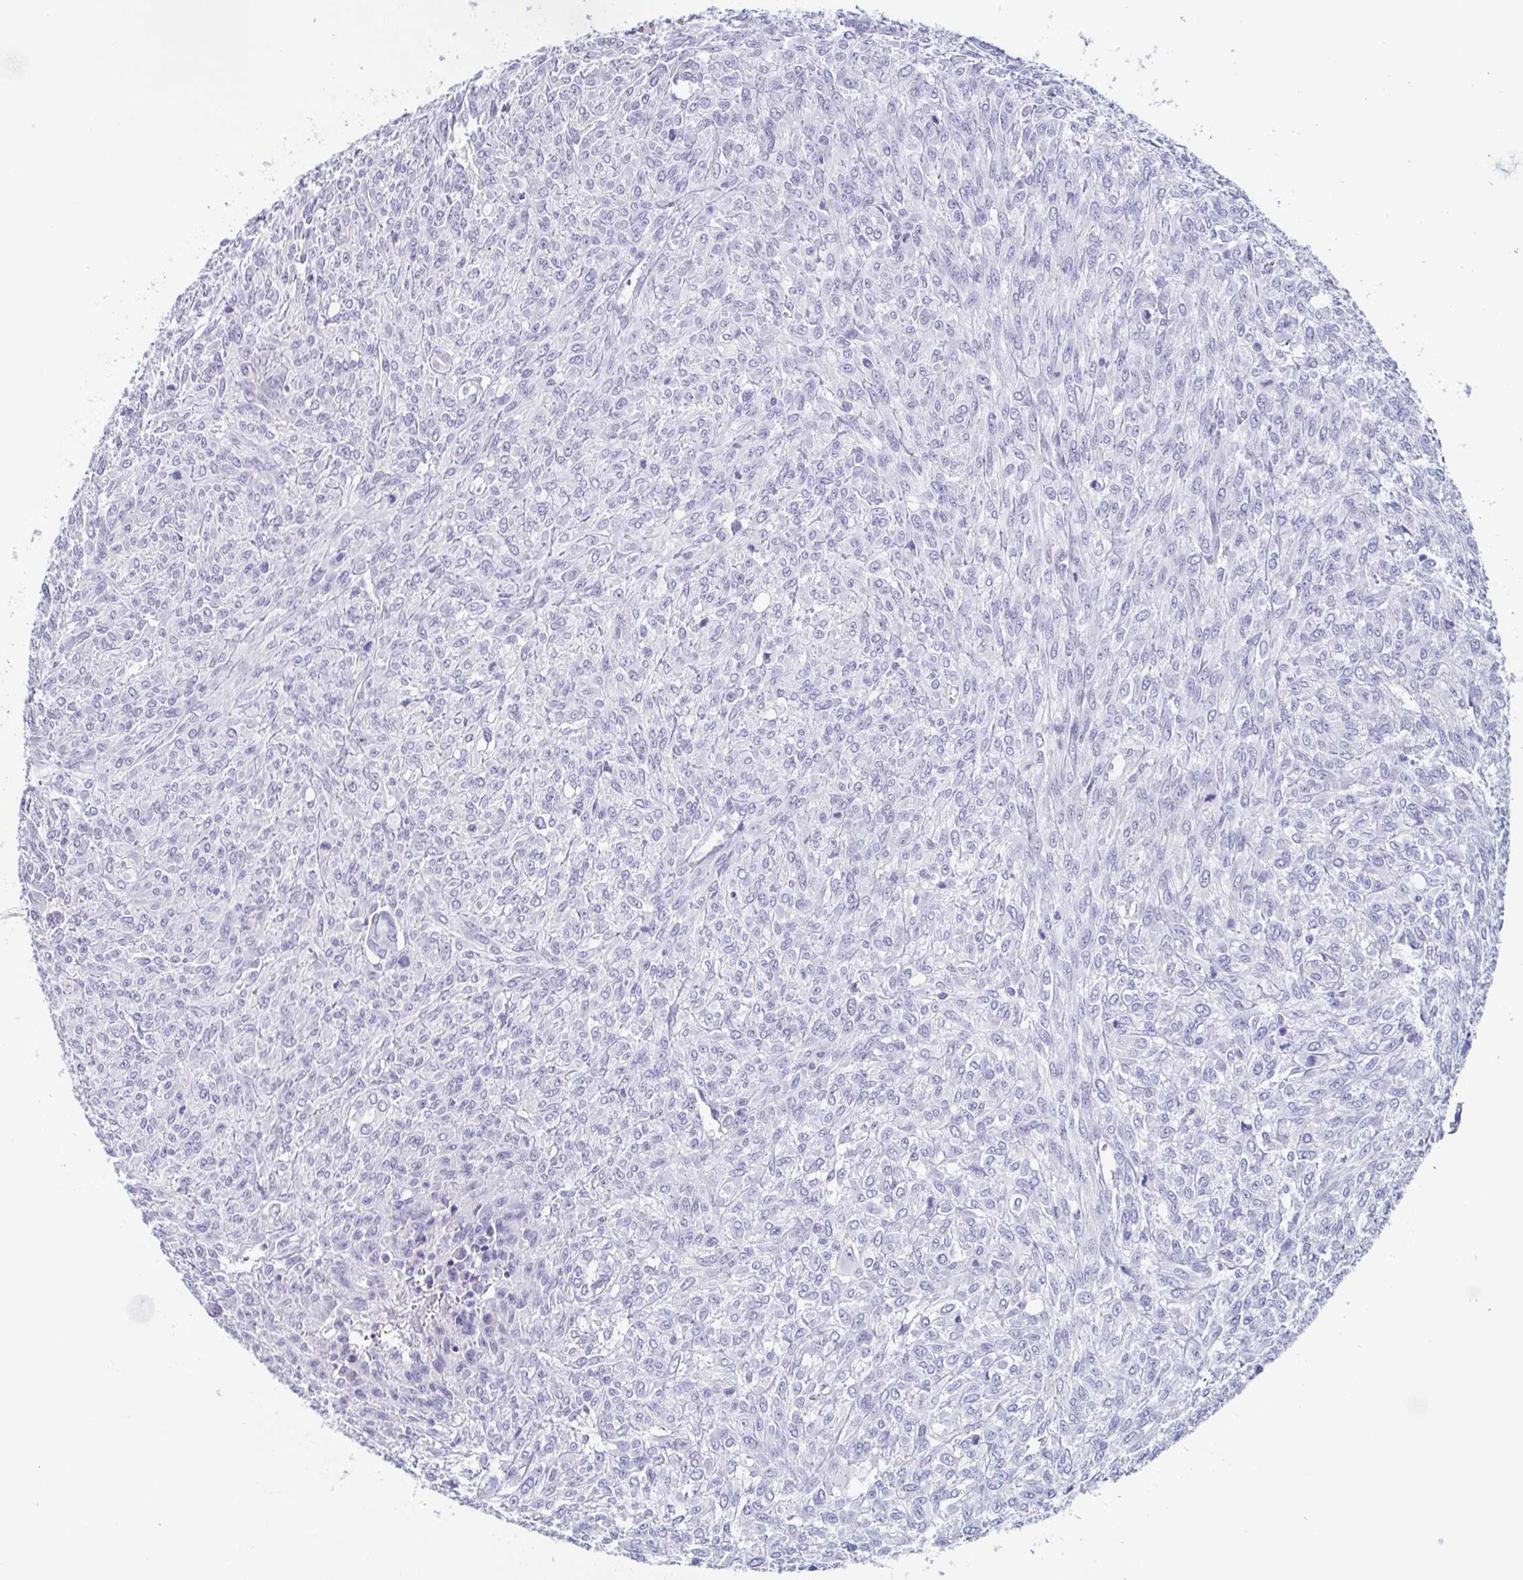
{"staining": {"intensity": "negative", "quantity": "none", "location": "none"}, "tissue": "renal cancer", "cell_type": "Tumor cells", "image_type": "cancer", "snomed": [{"axis": "morphology", "description": "Adenocarcinoma, NOS"}, {"axis": "topography", "description": "Kidney"}], "caption": "Tumor cells show no significant protein expression in renal cancer.", "gene": "TAGLN3", "patient": {"sex": "male", "age": 58}}